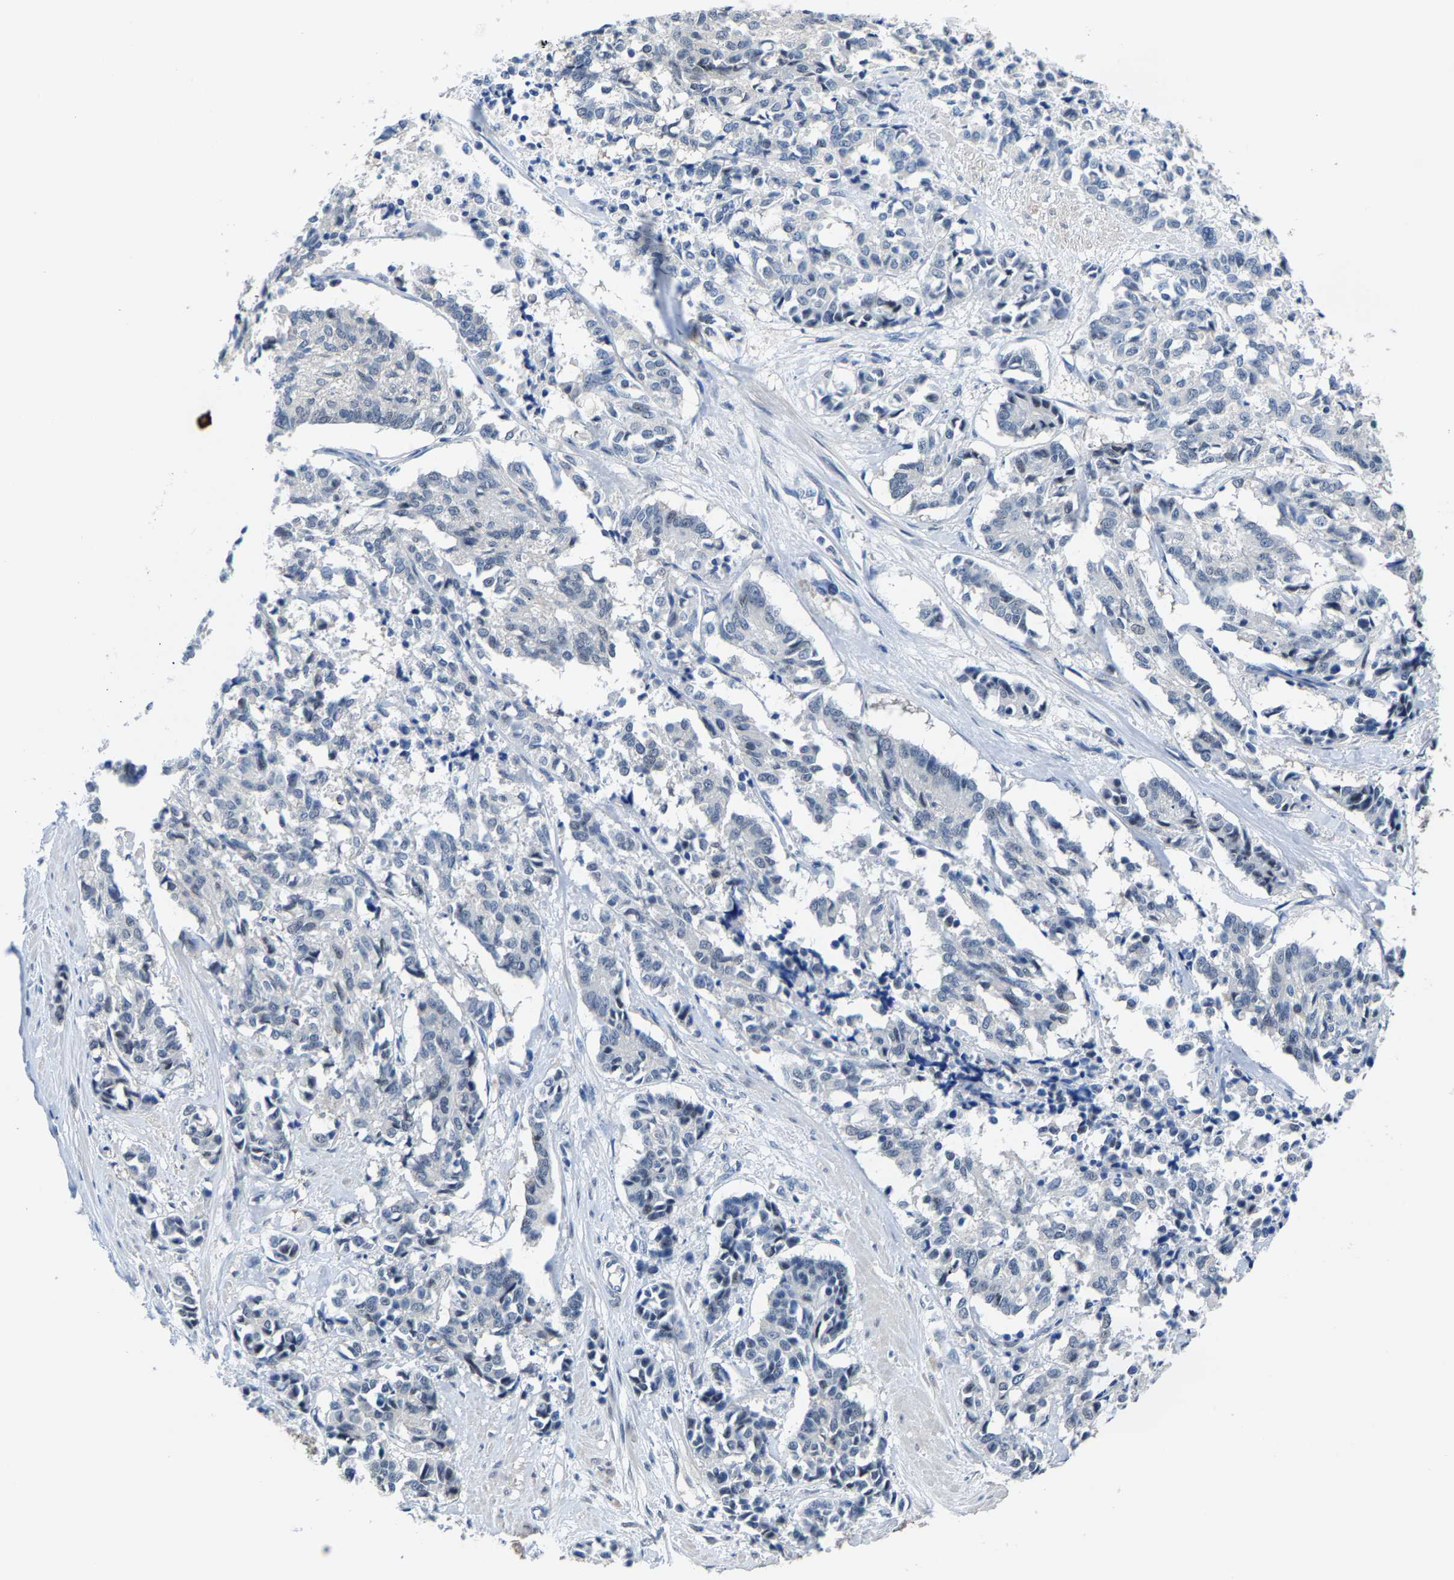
{"staining": {"intensity": "negative", "quantity": "none", "location": "none"}, "tissue": "cervical cancer", "cell_type": "Tumor cells", "image_type": "cancer", "snomed": [{"axis": "morphology", "description": "Squamous cell carcinoma, NOS"}, {"axis": "topography", "description": "Cervix"}], "caption": "There is no significant positivity in tumor cells of cervical squamous cell carcinoma. (DAB (3,3'-diaminobenzidine) IHC, high magnification).", "gene": "SSH3", "patient": {"sex": "female", "age": 35}}